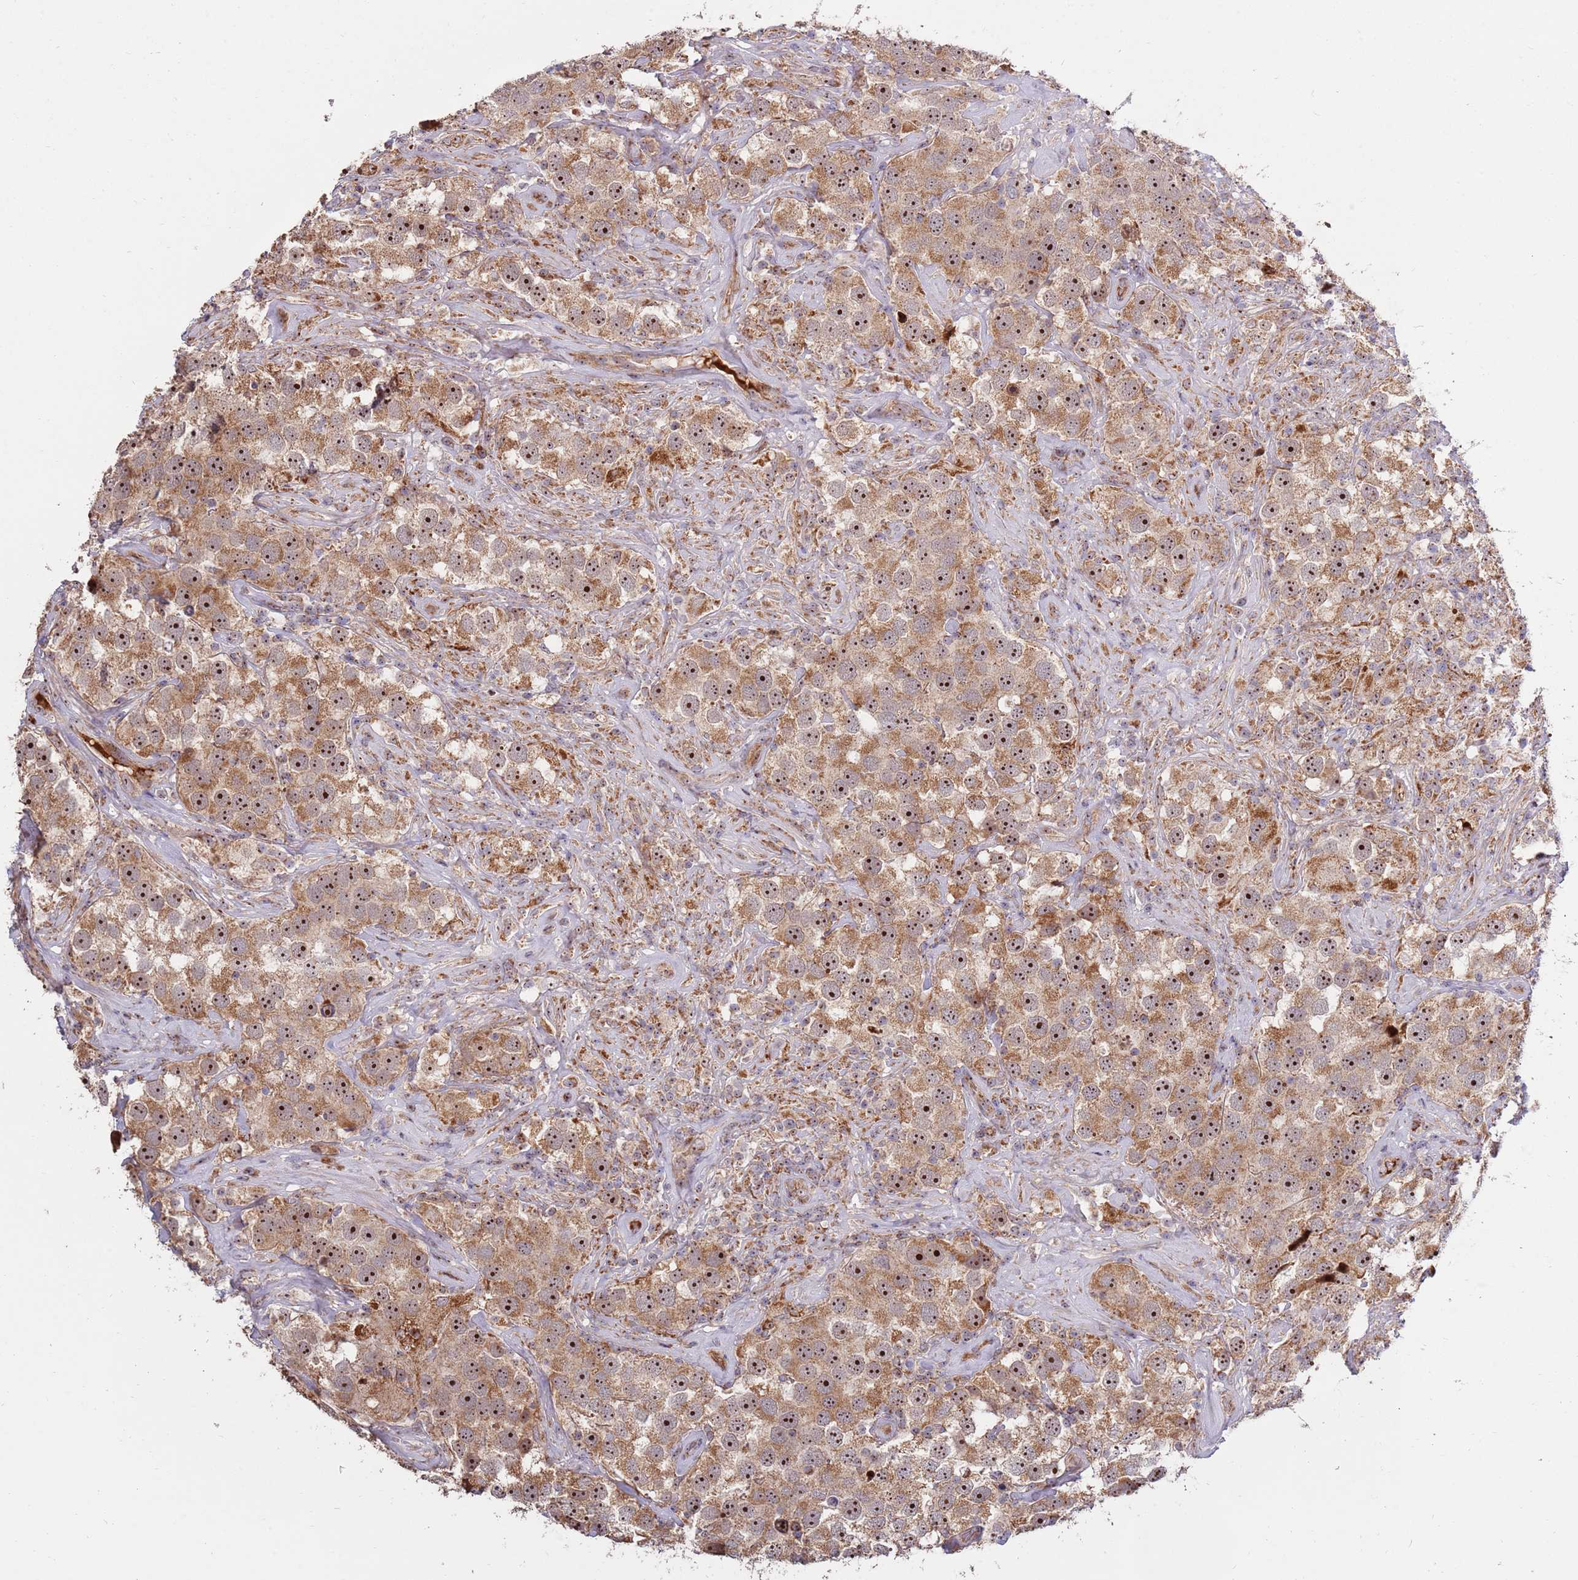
{"staining": {"intensity": "strong", "quantity": ">75%", "location": "cytoplasmic/membranous,nuclear"}, "tissue": "testis cancer", "cell_type": "Tumor cells", "image_type": "cancer", "snomed": [{"axis": "morphology", "description": "Seminoma, NOS"}, {"axis": "topography", "description": "Testis"}], "caption": "Immunohistochemical staining of testis cancer displays high levels of strong cytoplasmic/membranous and nuclear protein staining in approximately >75% of tumor cells.", "gene": "KIF25", "patient": {"sex": "male", "age": 49}}